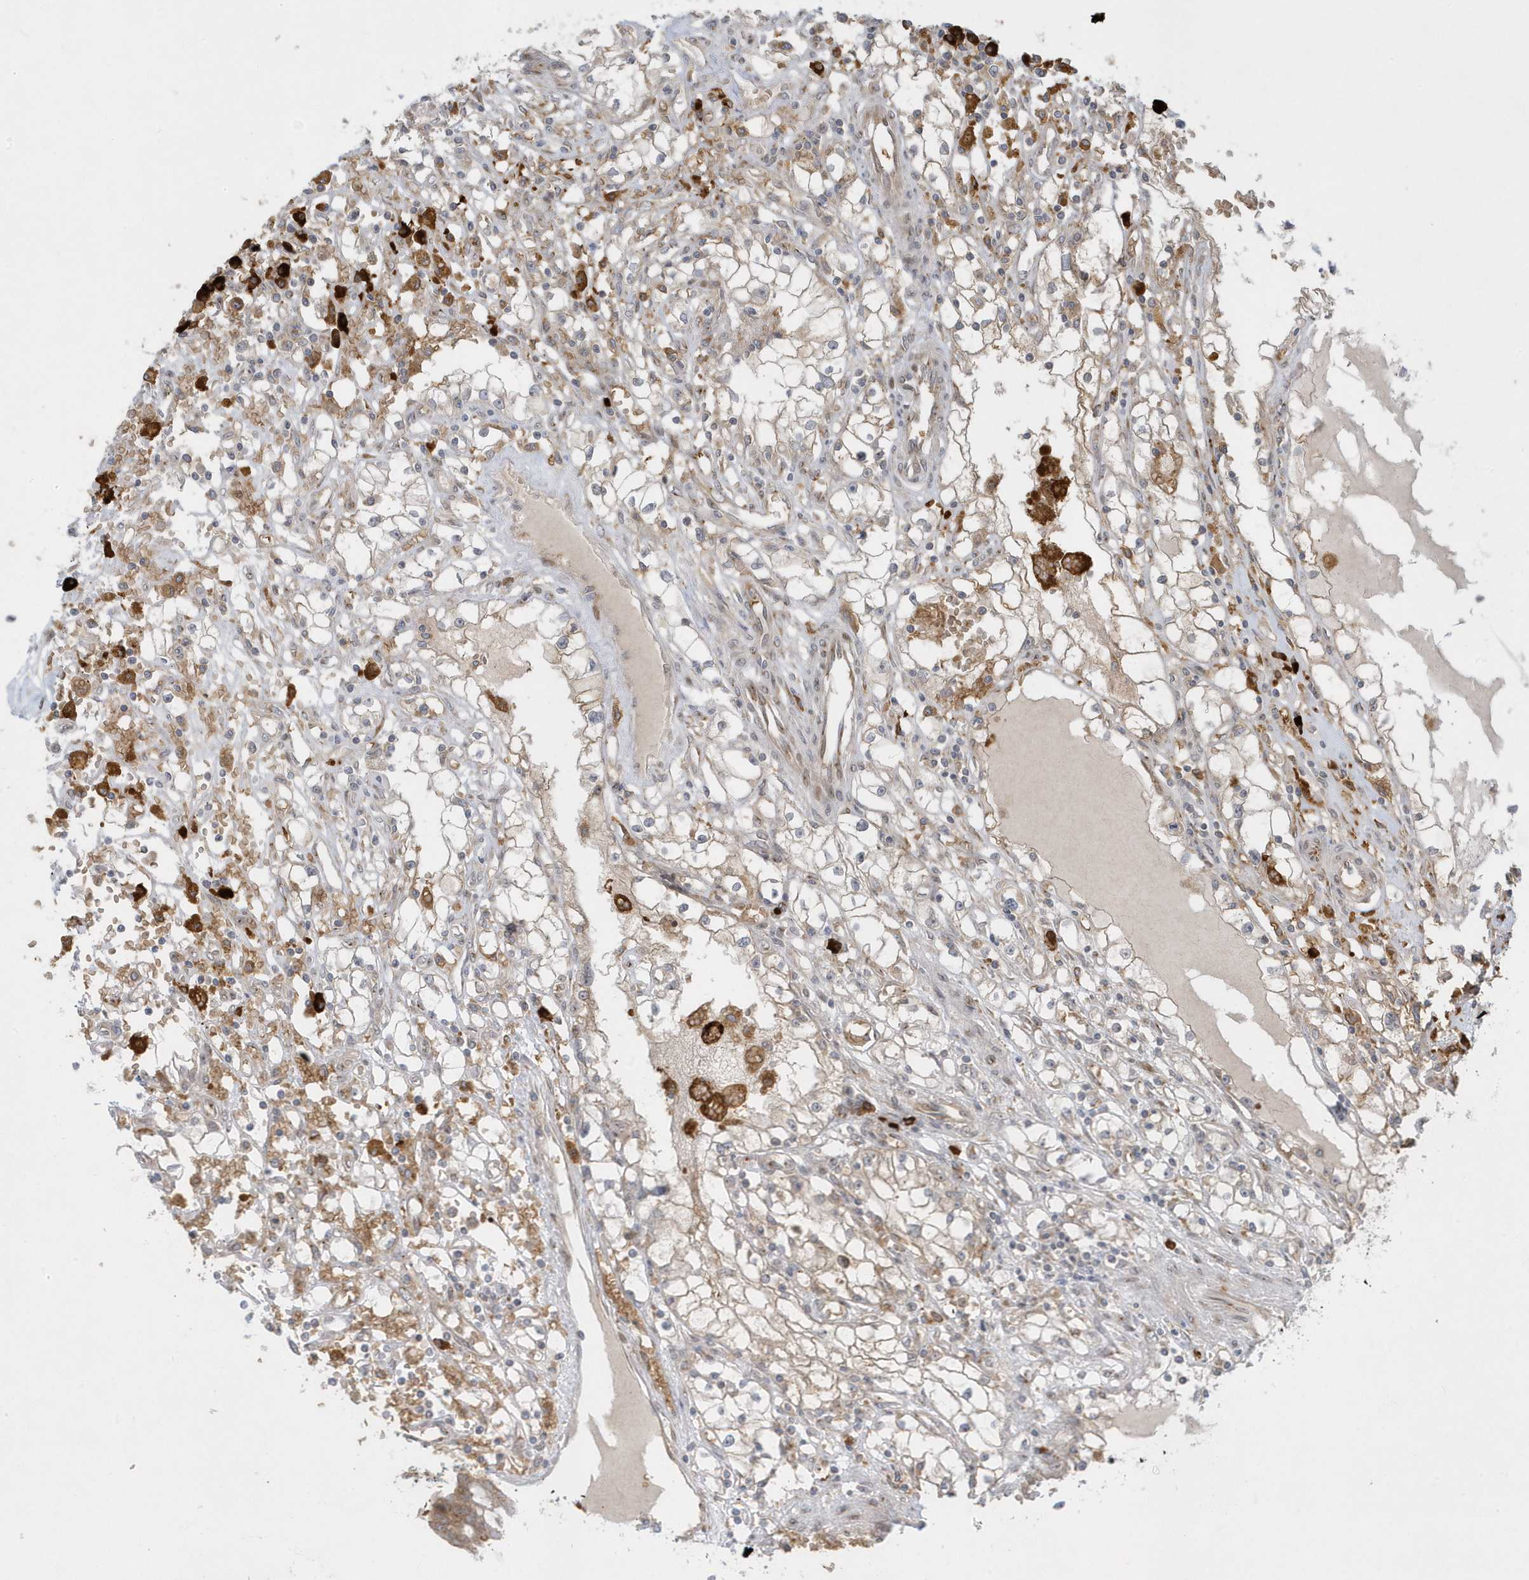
{"staining": {"intensity": "weak", "quantity": "25%-75%", "location": "cytoplasmic/membranous"}, "tissue": "renal cancer", "cell_type": "Tumor cells", "image_type": "cancer", "snomed": [{"axis": "morphology", "description": "Adenocarcinoma, NOS"}, {"axis": "topography", "description": "Kidney"}], "caption": "Immunohistochemical staining of human renal cancer (adenocarcinoma) shows weak cytoplasmic/membranous protein positivity in about 25%-75% of tumor cells.", "gene": "RPP40", "patient": {"sex": "male", "age": 56}}